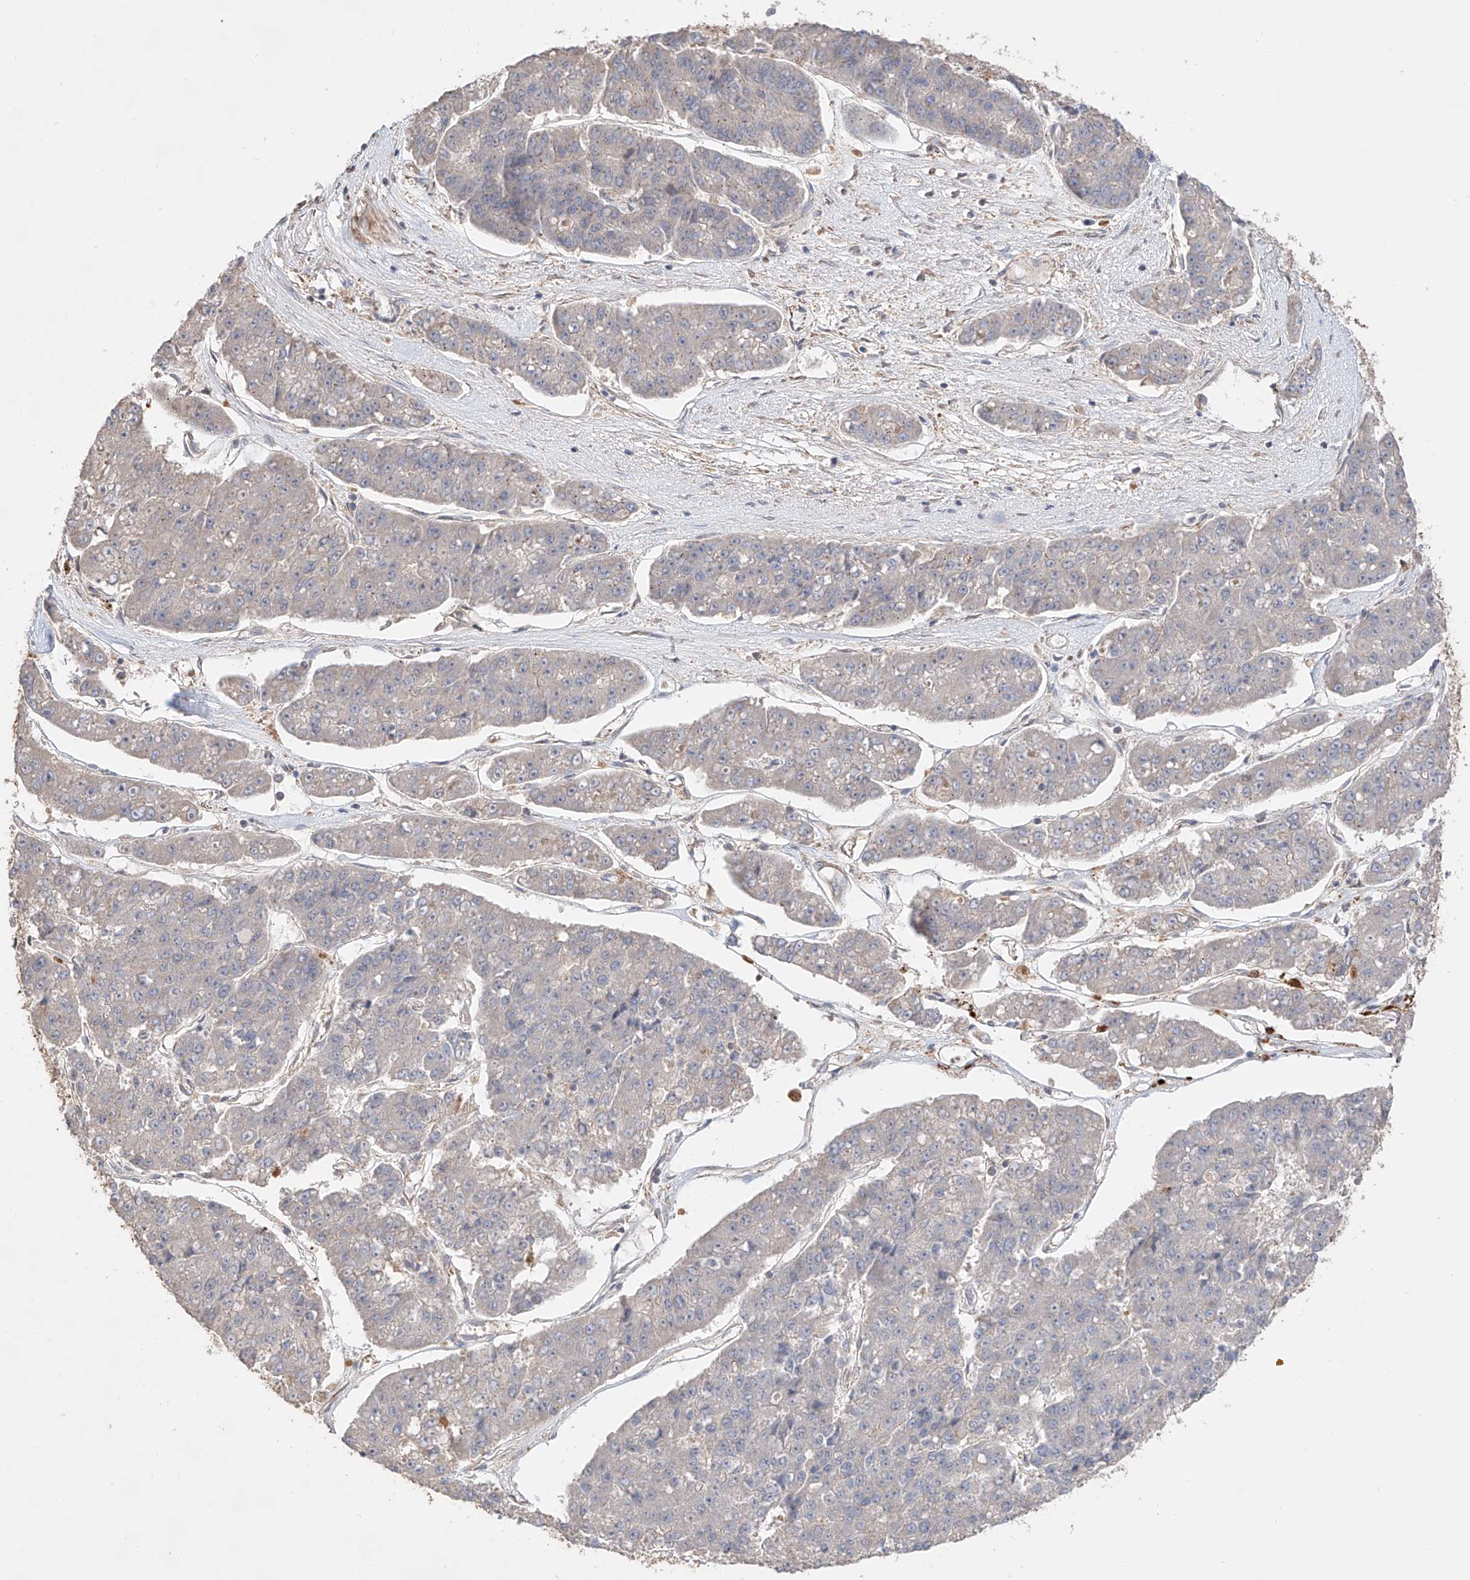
{"staining": {"intensity": "negative", "quantity": "none", "location": "none"}, "tissue": "pancreatic cancer", "cell_type": "Tumor cells", "image_type": "cancer", "snomed": [{"axis": "morphology", "description": "Adenocarcinoma, NOS"}, {"axis": "topography", "description": "Pancreas"}], "caption": "A micrograph of human pancreatic cancer (adenocarcinoma) is negative for staining in tumor cells.", "gene": "MOSPD1", "patient": {"sex": "male", "age": 50}}